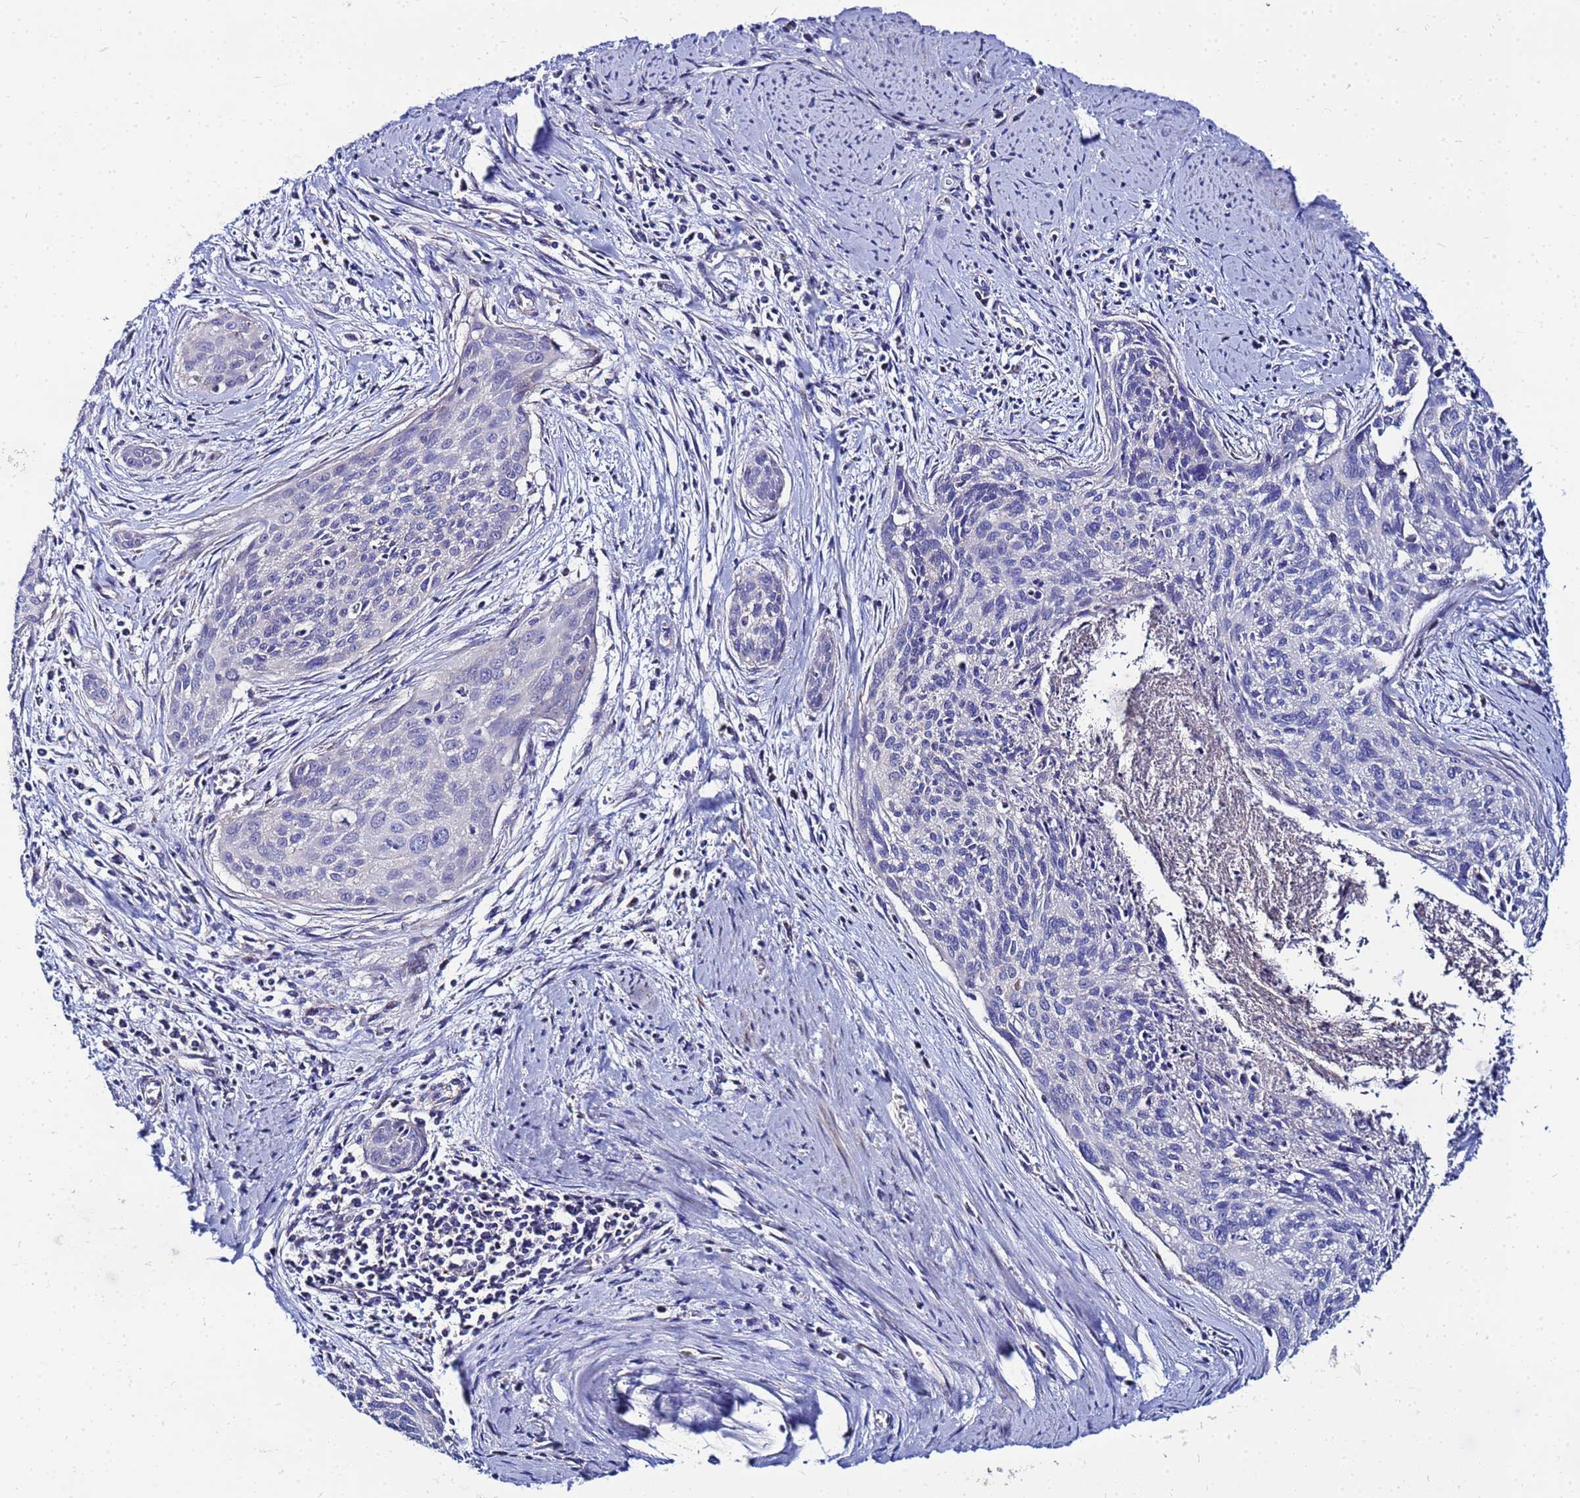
{"staining": {"intensity": "negative", "quantity": "none", "location": "none"}, "tissue": "cervical cancer", "cell_type": "Tumor cells", "image_type": "cancer", "snomed": [{"axis": "morphology", "description": "Squamous cell carcinoma, NOS"}, {"axis": "topography", "description": "Cervix"}], "caption": "DAB (3,3'-diaminobenzidine) immunohistochemical staining of human cervical squamous cell carcinoma reveals no significant positivity in tumor cells.", "gene": "FAHD2A", "patient": {"sex": "female", "age": 55}}